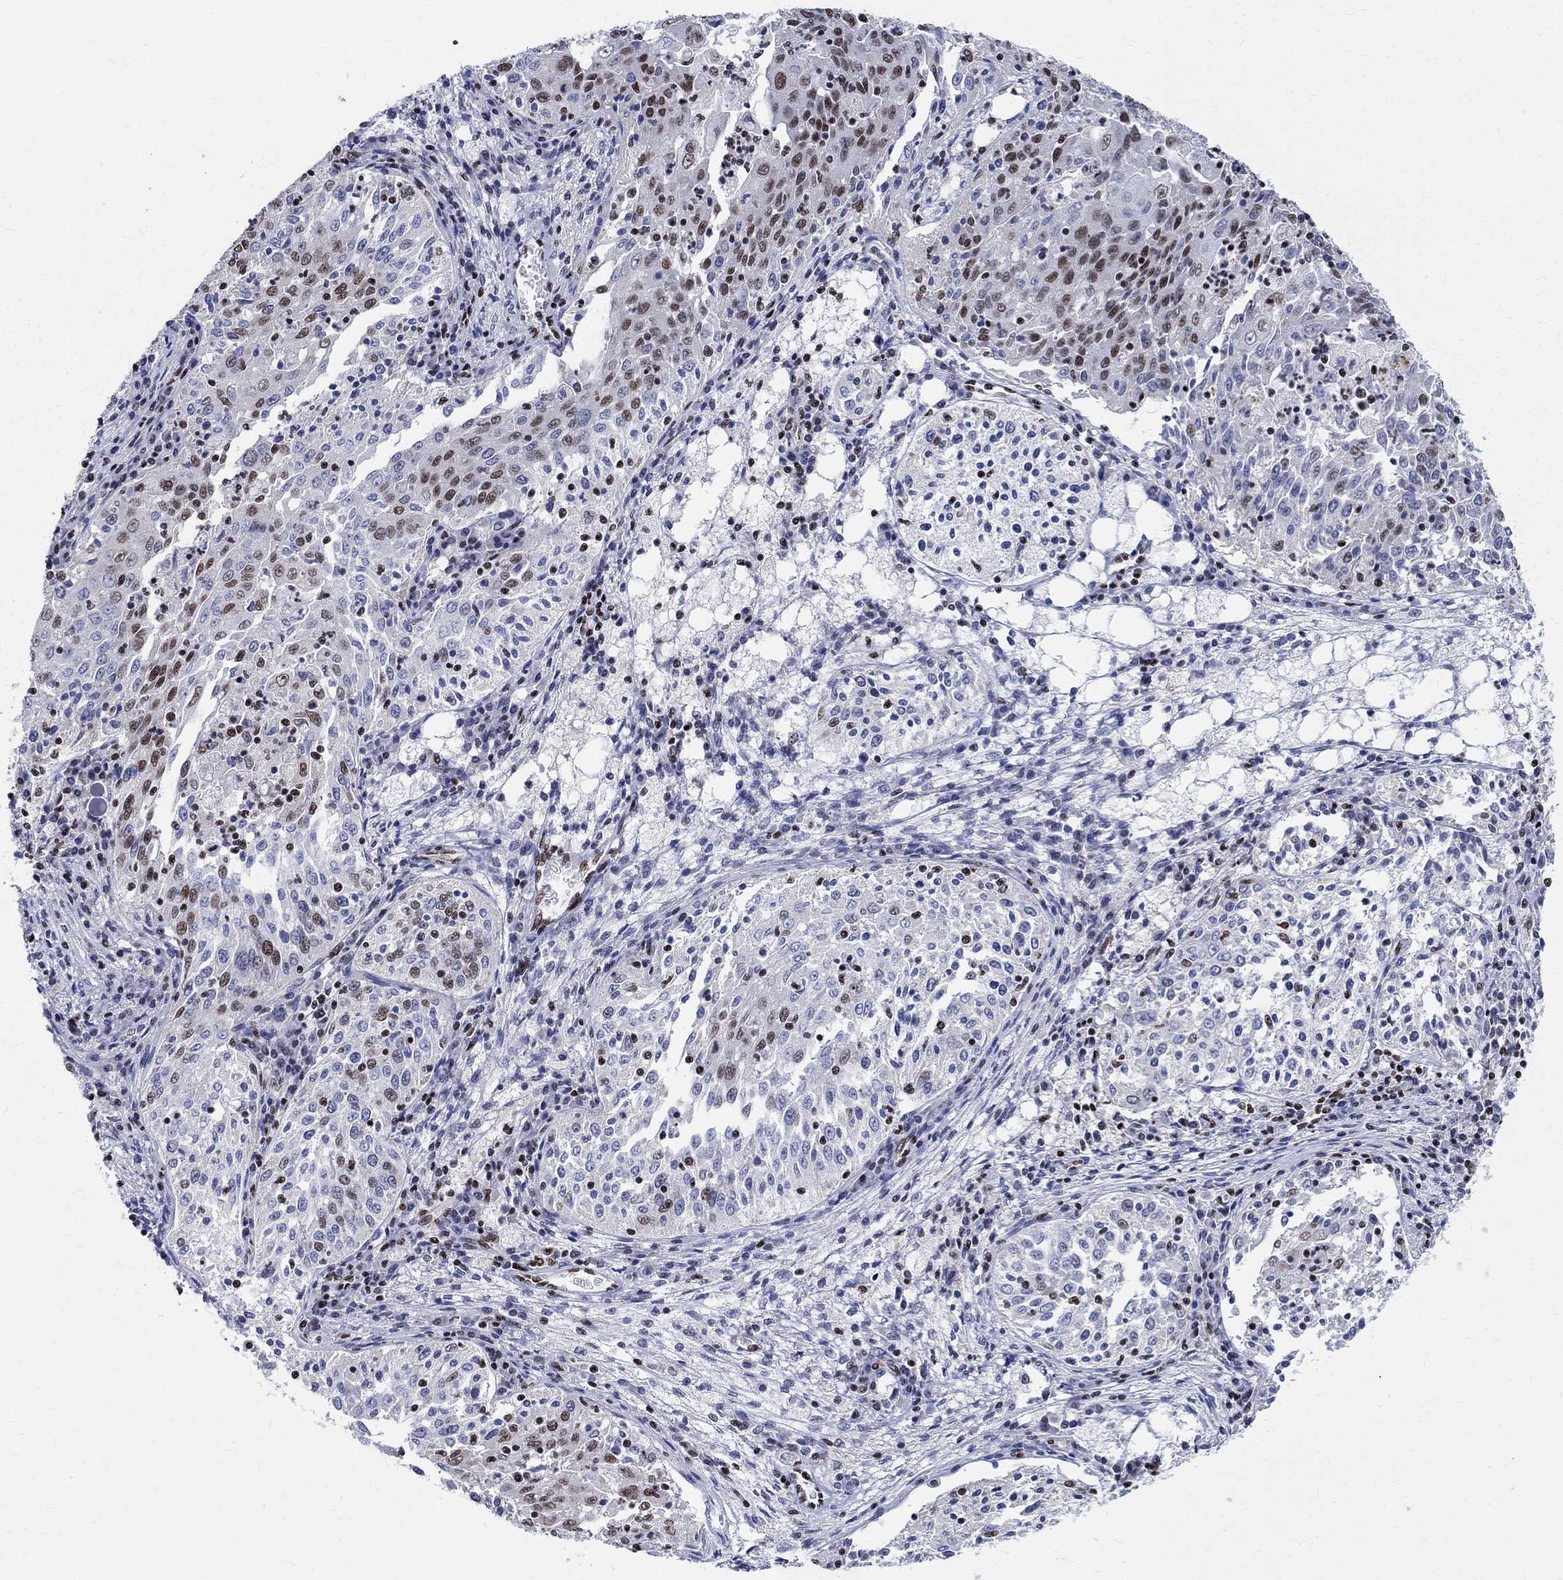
{"staining": {"intensity": "moderate", "quantity": "<25%", "location": "nuclear"}, "tissue": "cervical cancer", "cell_type": "Tumor cells", "image_type": "cancer", "snomed": [{"axis": "morphology", "description": "Squamous cell carcinoma, NOS"}, {"axis": "topography", "description": "Cervix"}], "caption": "Cervical cancer (squamous cell carcinoma) was stained to show a protein in brown. There is low levels of moderate nuclear staining in about <25% of tumor cells. (Stains: DAB (3,3'-diaminobenzidine) in brown, nuclei in blue, Microscopy: brightfield microscopy at high magnification).", "gene": "FBXO16", "patient": {"sex": "female", "age": 41}}